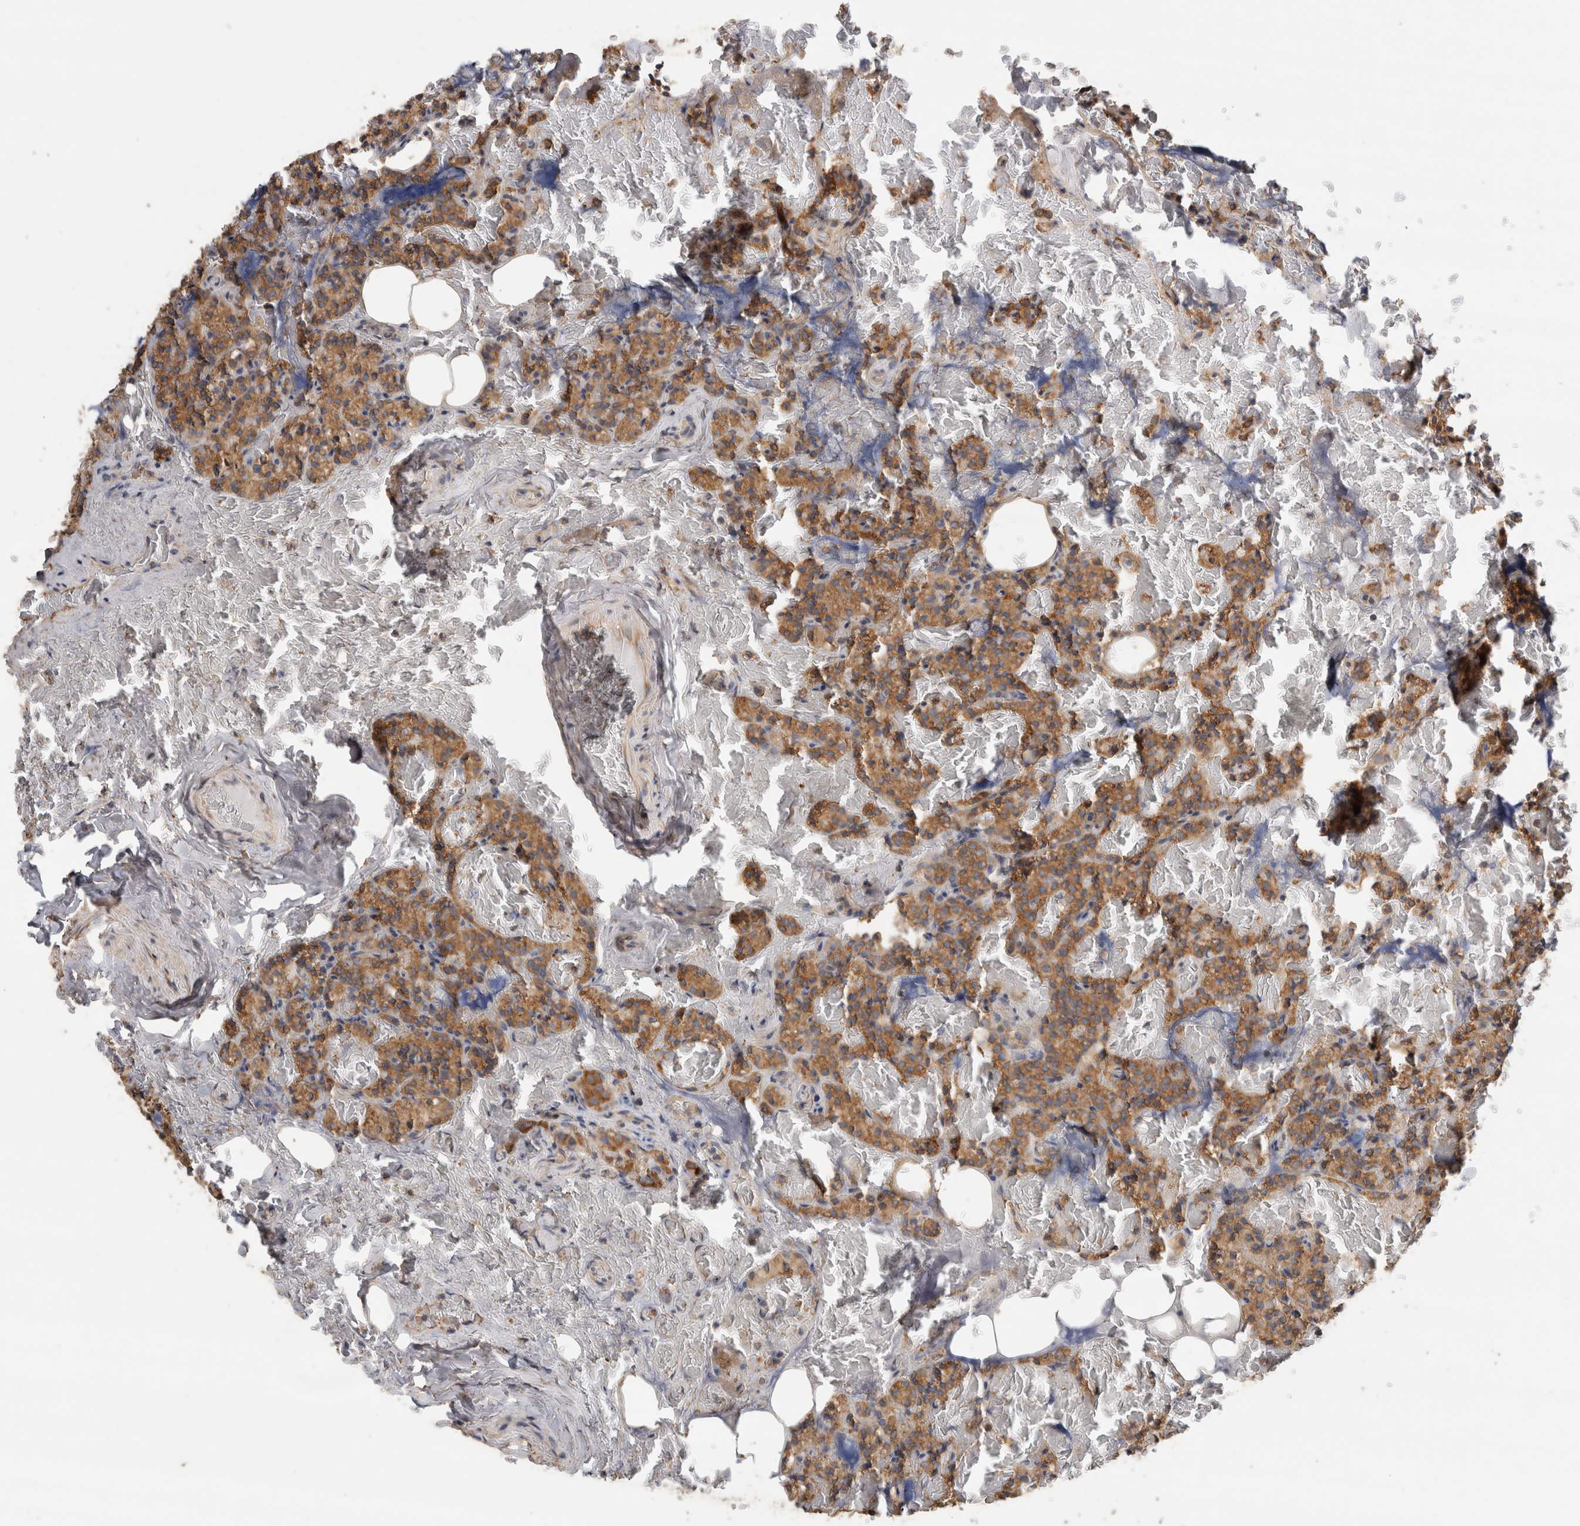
{"staining": {"intensity": "moderate", "quantity": ">75%", "location": "cytoplasmic/membranous"}, "tissue": "parathyroid gland", "cell_type": "Glandular cells", "image_type": "normal", "snomed": [{"axis": "morphology", "description": "Normal tissue, NOS"}, {"axis": "topography", "description": "Parathyroid gland"}], "caption": "This histopathology image reveals IHC staining of normal parathyroid gland, with medium moderate cytoplasmic/membranous expression in approximately >75% of glandular cells.", "gene": "EIF4G3", "patient": {"sex": "female", "age": 78}}